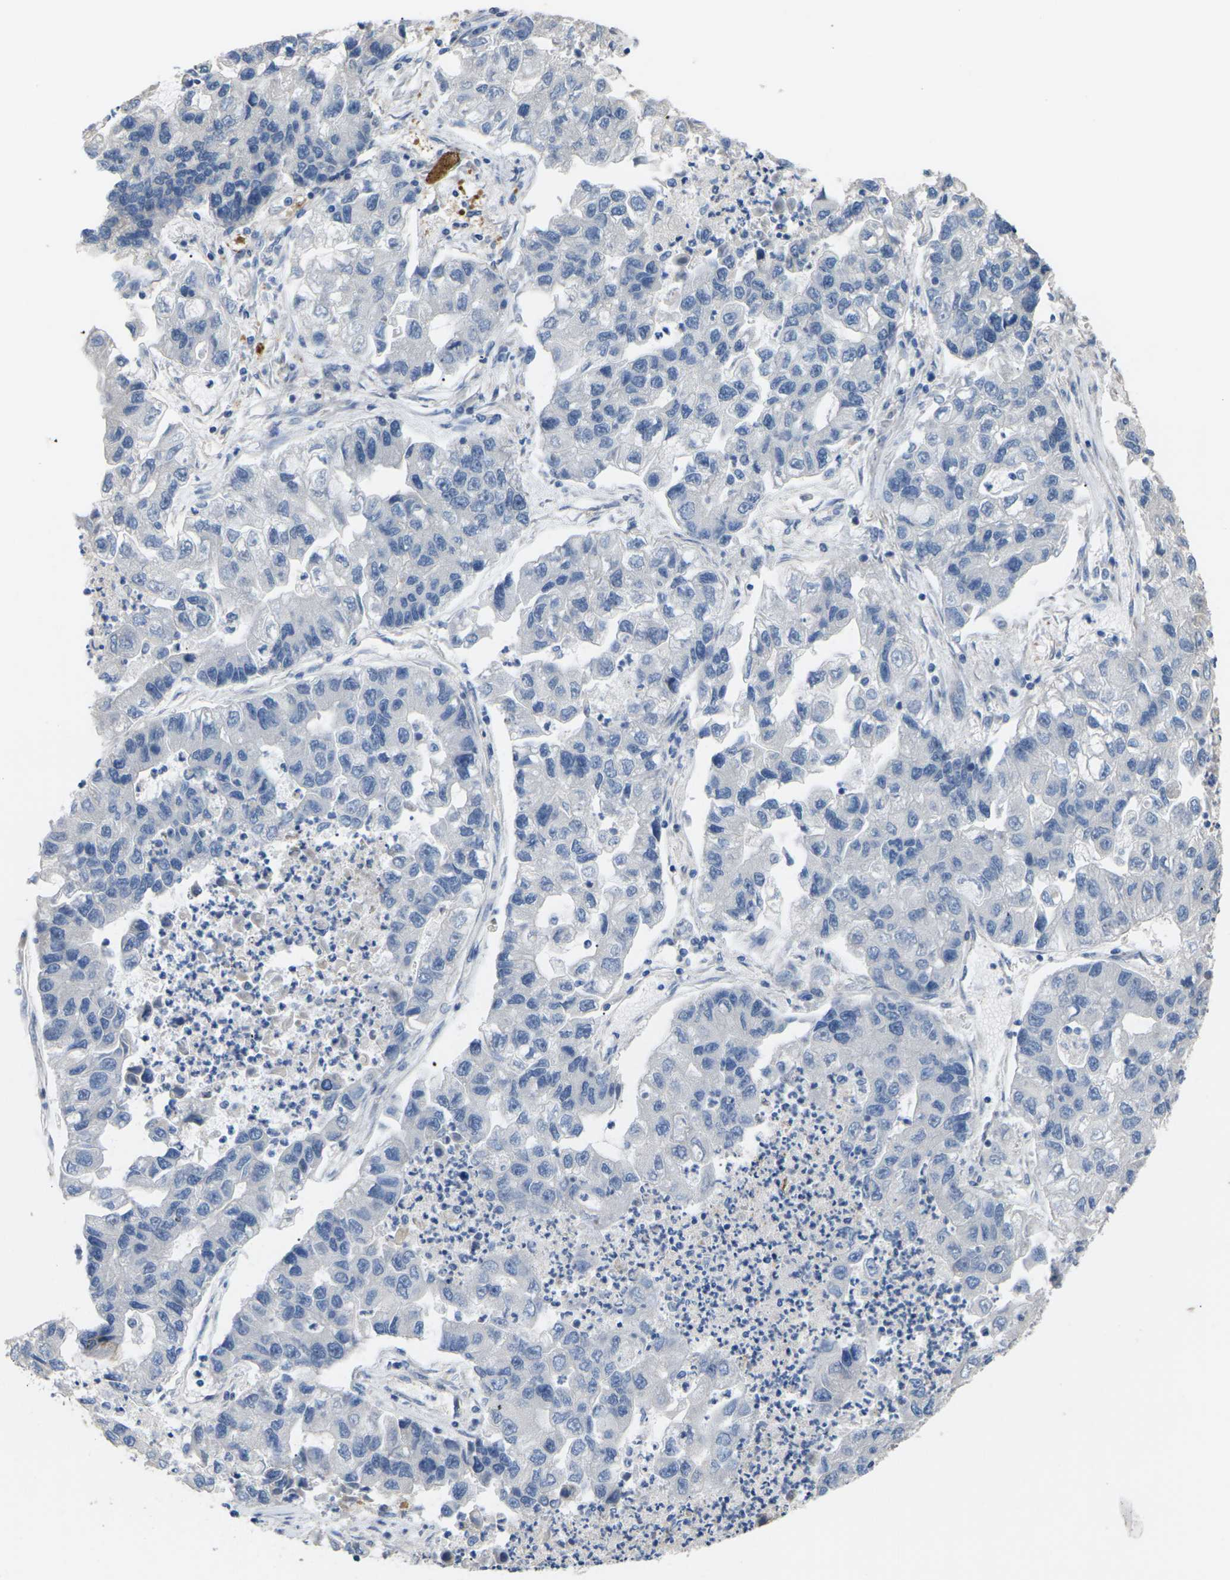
{"staining": {"intensity": "negative", "quantity": "none", "location": "none"}, "tissue": "lung cancer", "cell_type": "Tumor cells", "image_type": "cancer", "snomed": [{"axis": "morphology", "description": "Adenocarcinoma, NOS"}, {"axis": "topography", "description": "Lung"}], "caption": "High magnification brightfield microscopy of adenocarcinoma (lung) stained with DAB (brown) and counterstained with hematoxylin (blue): tumor cells show no significant expression.", "gene": "KLHDC8B", "patient": {"sex": "female", "age": 51}}